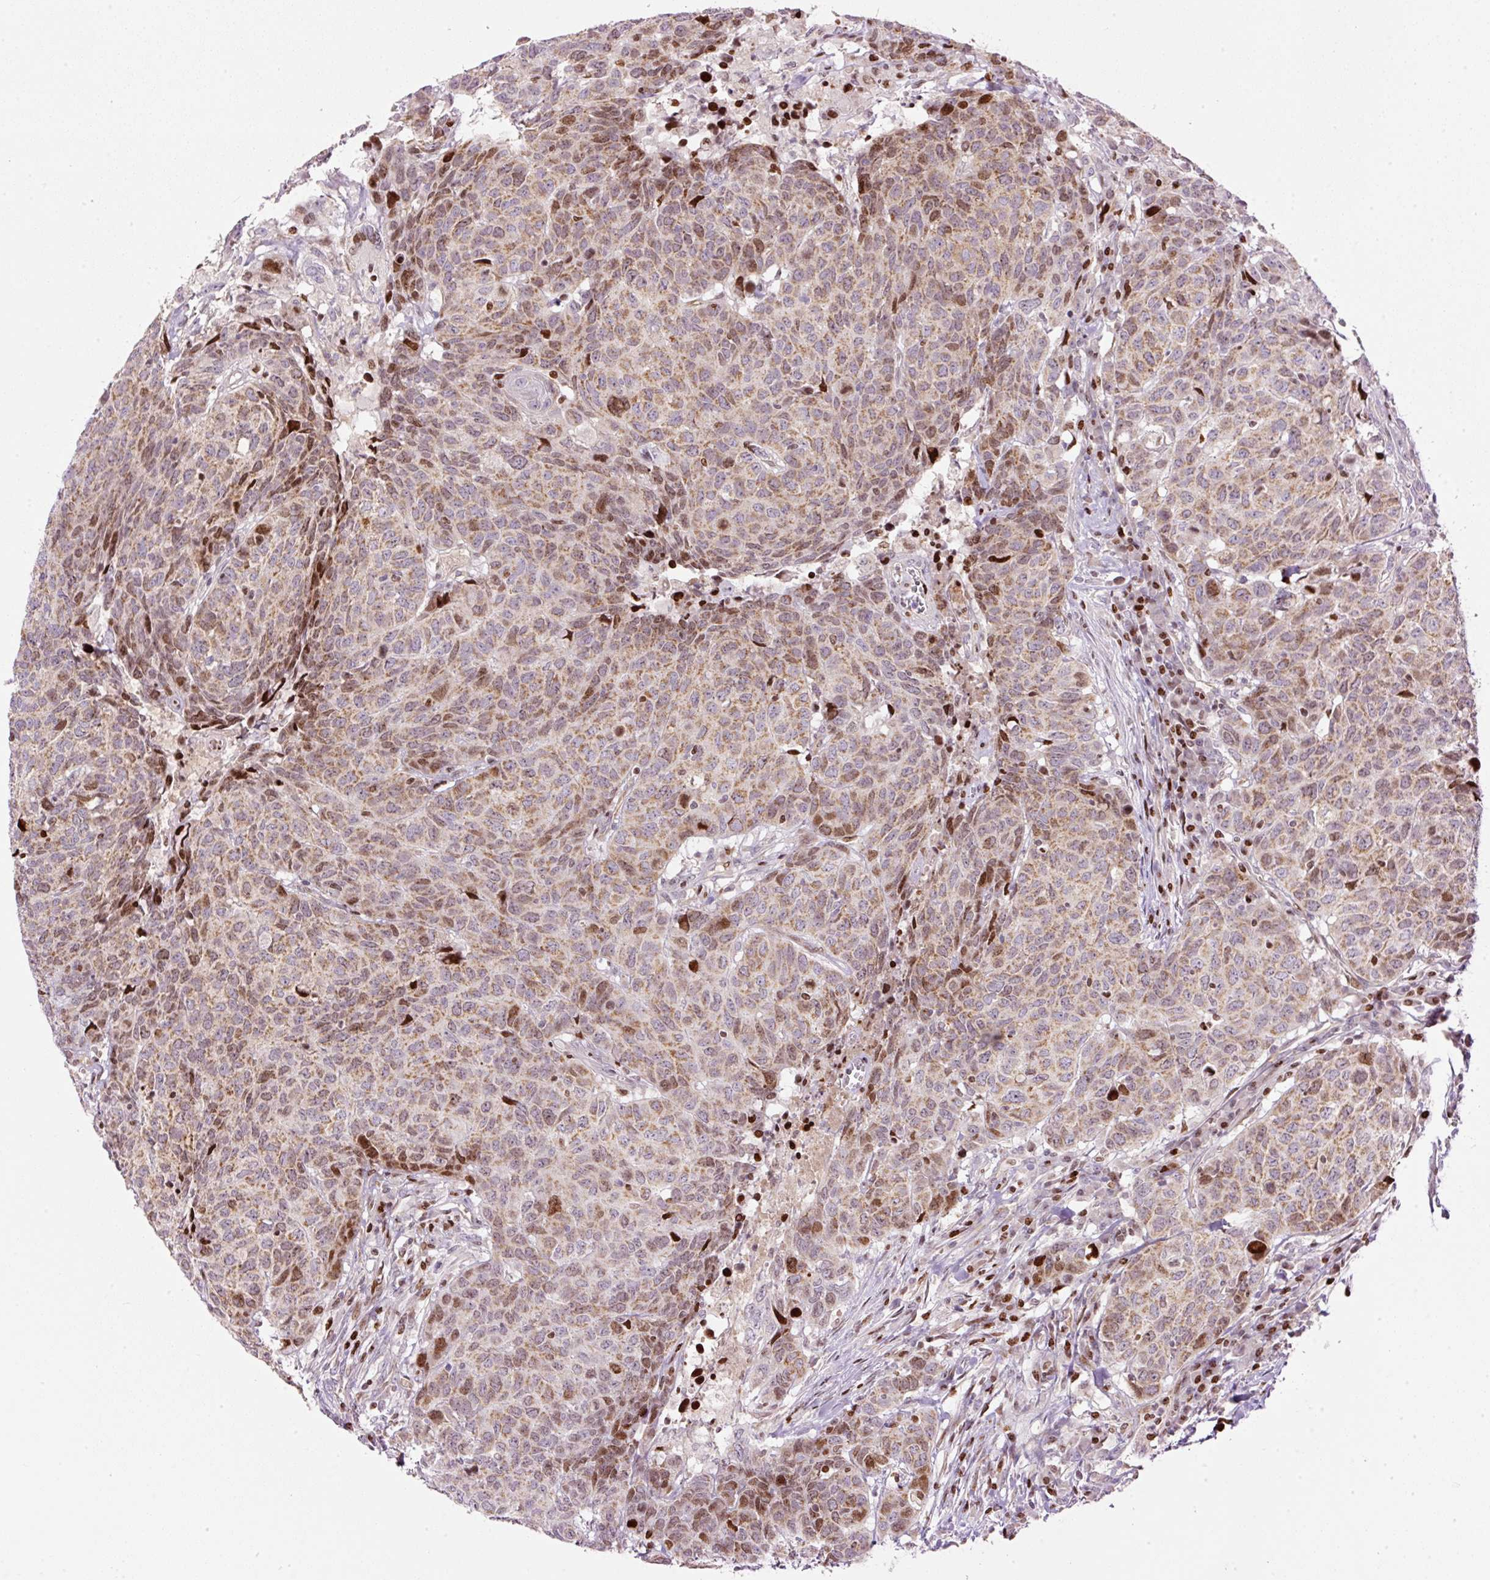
{"staining": {"intensity": "moderate", "quantity": ">75%", "location": "cytoplasmic/membranous,nuclear"}, "tissue": "head and neck cancer", "cell_type": "Tumor cells", "image_type": "cancer", "snomed": [{"axis": "morphology", "description": "Normal tissue, NOS"}, {"axis": "morphology", "description": "Squamous cell carcinoma, NOS"}, {"axis": "topography", "description": "Skeletal muscle"}, {"axis": "topography", "description": "Vascular tissue"}, {"axis": "topography", "description": "Peripheral nerve tissue"}, {"axis": "topography", "description": "Head-Neck"}], "caption": "This image reveals head and neck cancer stained with immunohistochemistry (IHC) to label a protein in brown. The cytoplasmic/membranous and nuclear of tumor cells show moderate positivity for the protein. Nuclei are counter-stained blue.", "gene": "TMEM8B", "patient": {"sex": "male", "age": 66}}